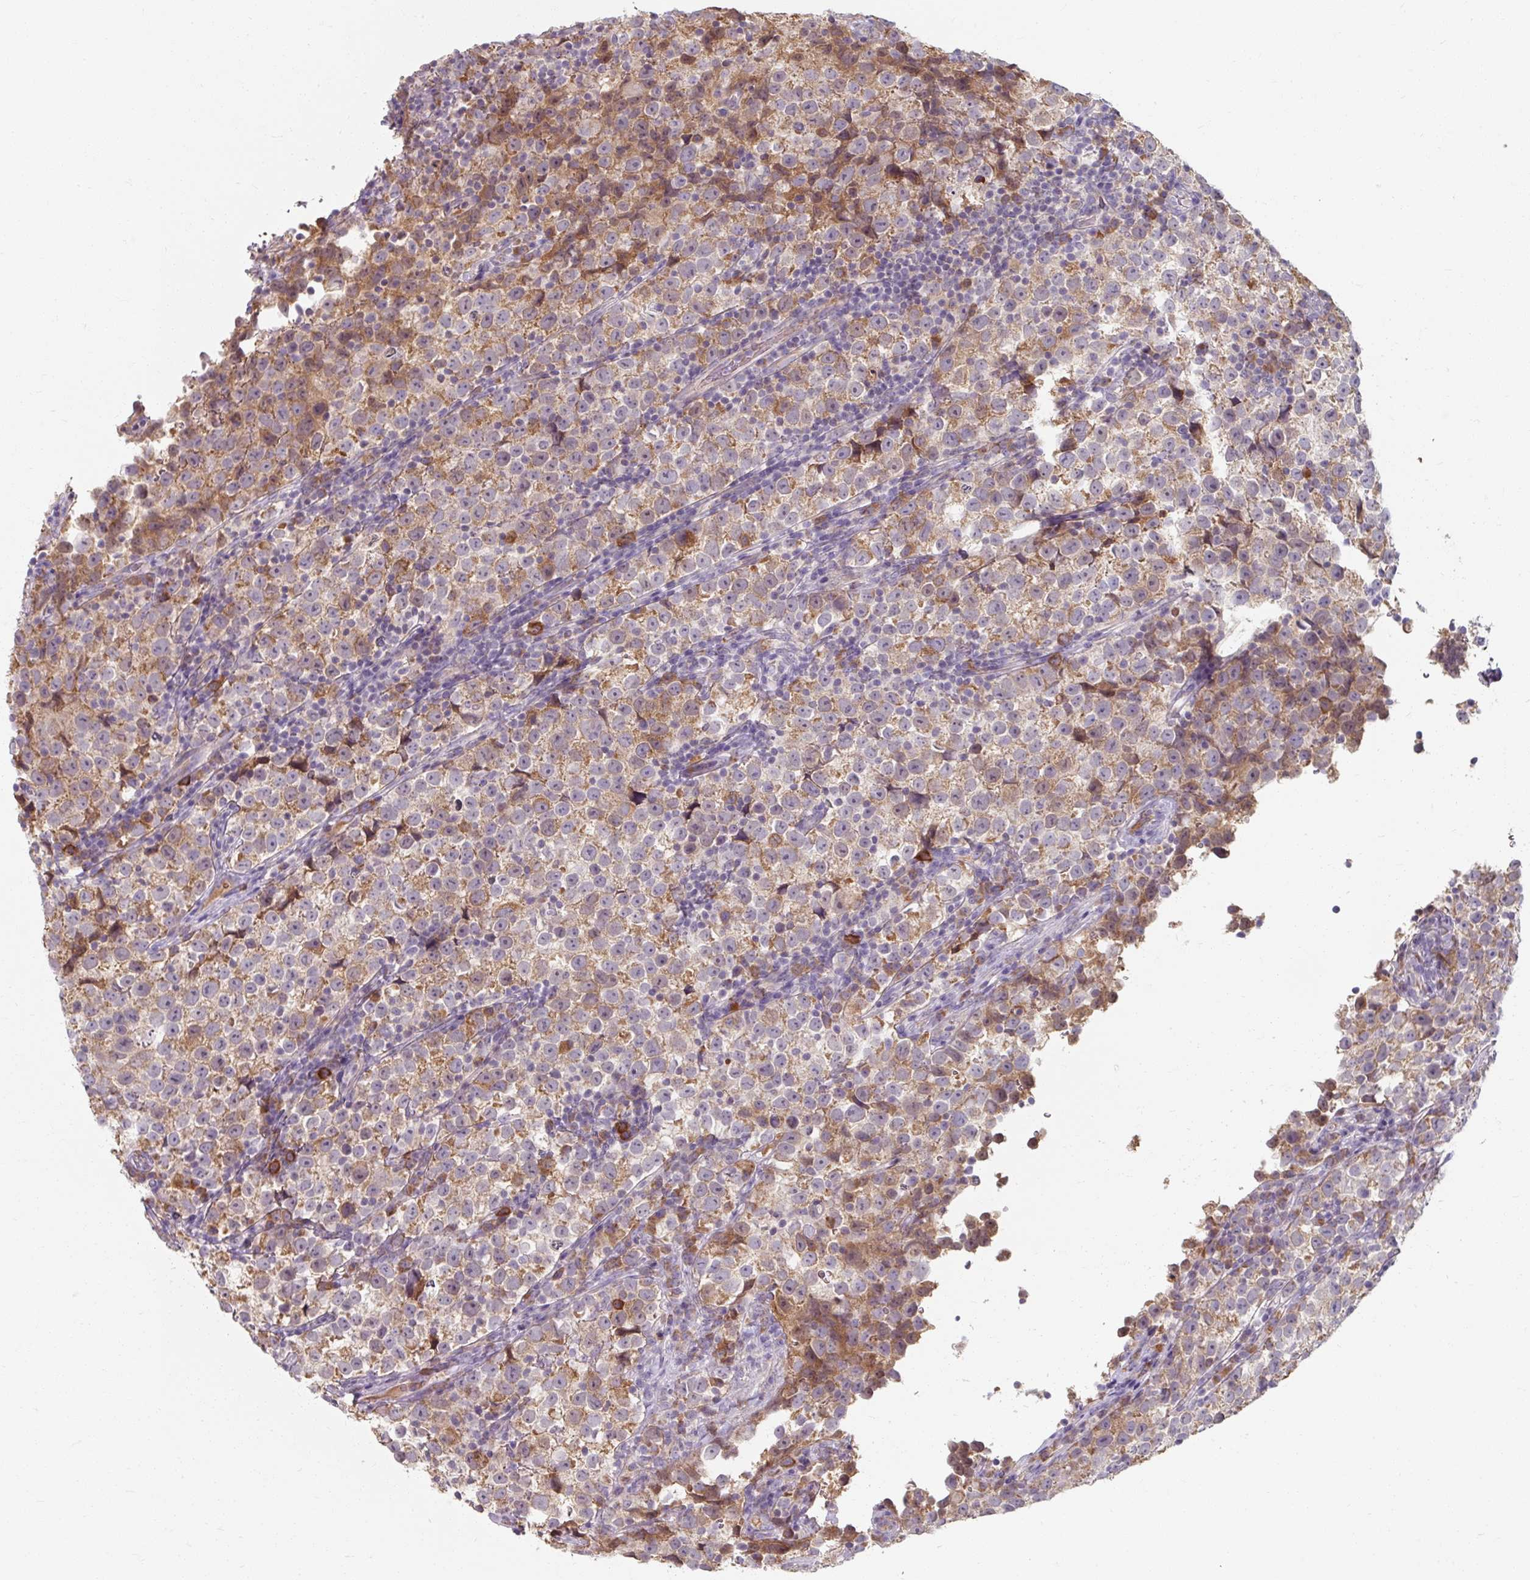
{"staining": {"intensity": "weak", "quantity": "25%-75%", "location": "cytoplasmic/membranous"}, "tissue": "testis cancer", "cell_type": "Tumor cells", "image_type": "cancer", "snomed": [{"axis": "morphology", "description": "Normal tissue, NOS"}, {"axis": "morphology", "description": "Seminoma, NOS"}, {"axis": "topography", "description": "Testis"}], "caption": "The immunohistochemical stain highlights weak cytoplasmic/membranous positivity in tumor cells of testis cancer tissue.", "gene": "TSEN54", "patient": {"sex": "male", "age": 43}}